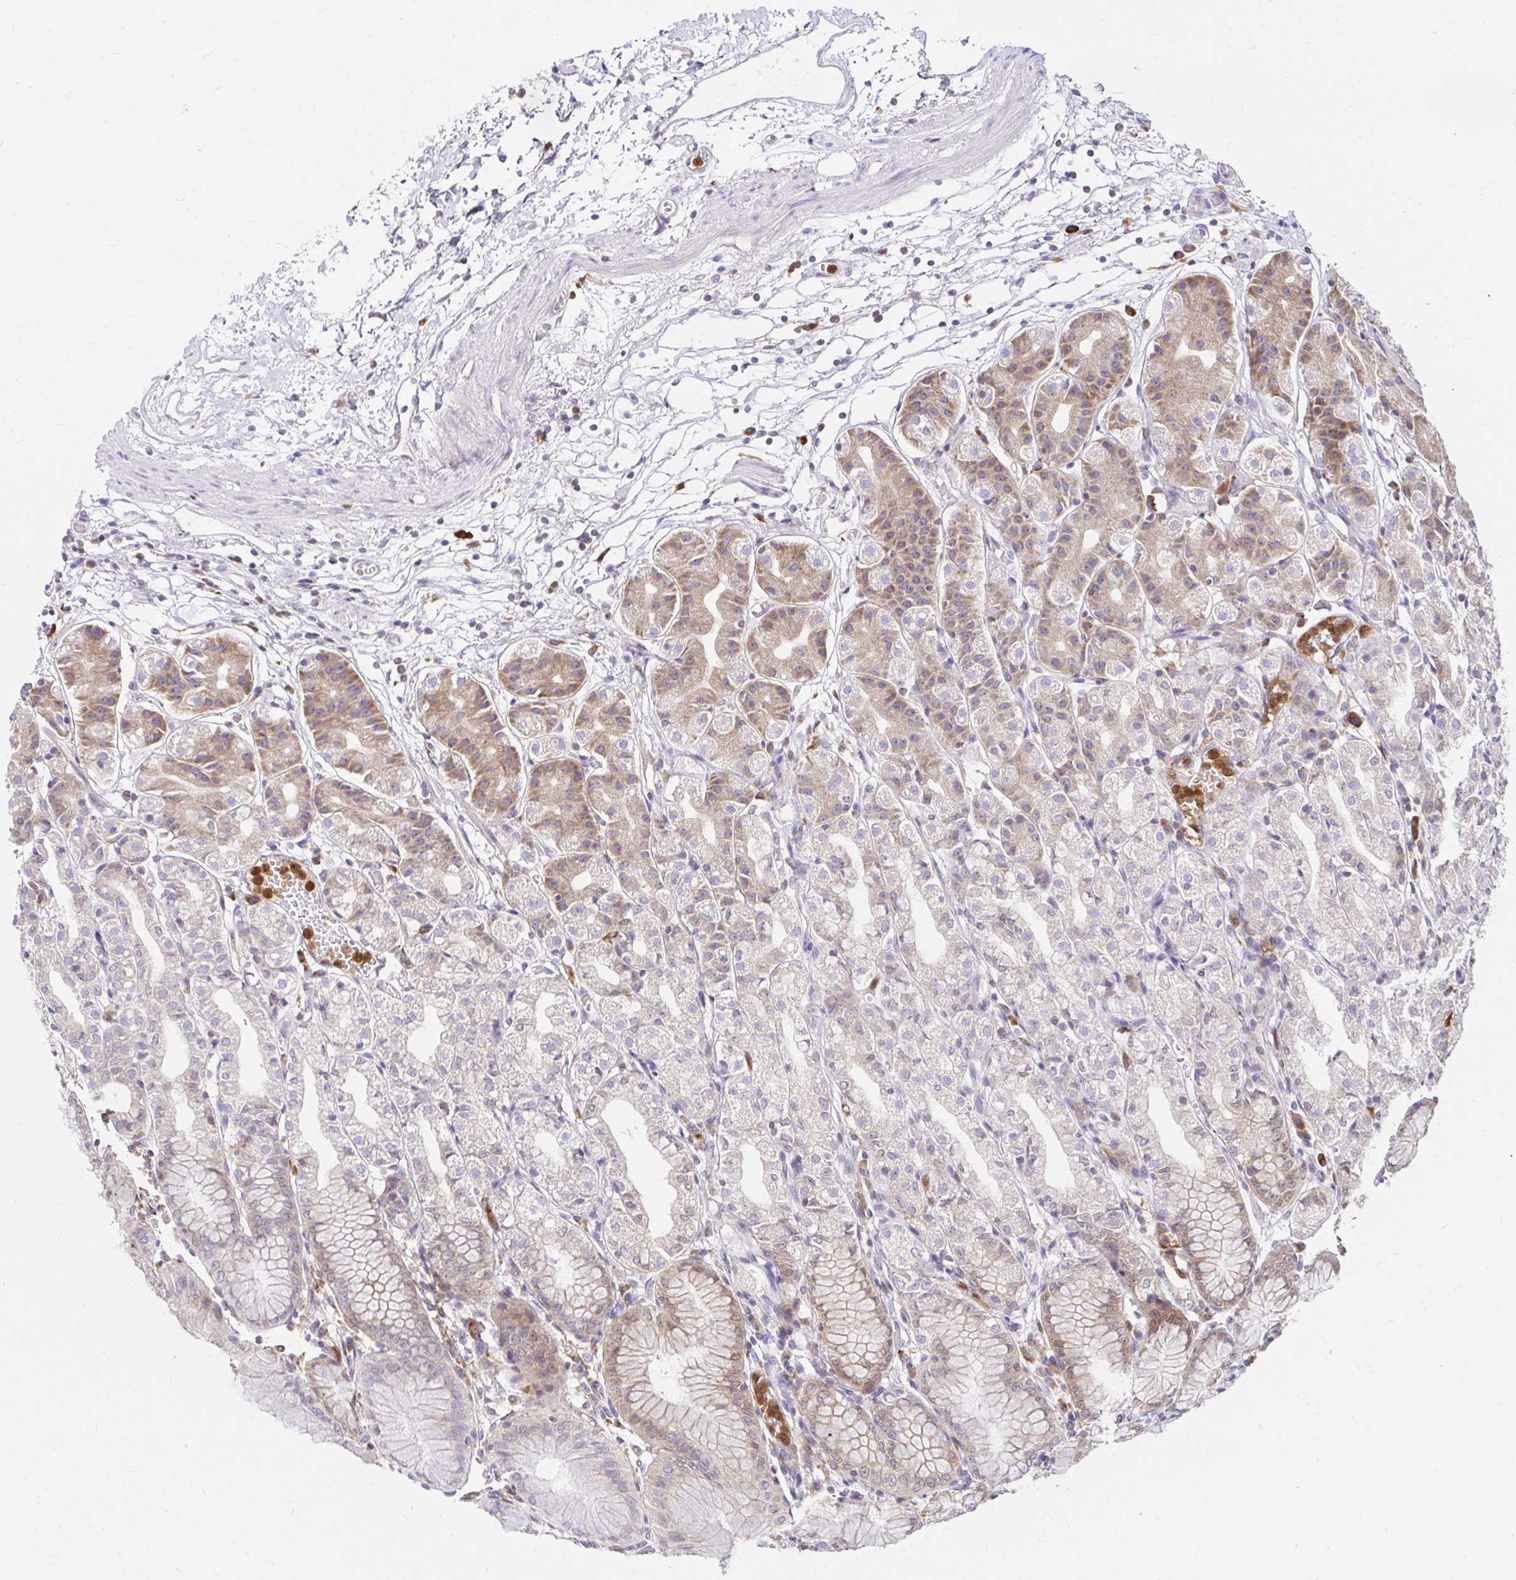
{"staining": {"intensity": "weak", "quantity": "25%-75%", "location": "cytoplasmic/membranous"}, "tissue": "stomach", "cell_type": "Glandular cells", "image_type": "normal", "snomed": [{"axis": "morphology", "description": "Normal tissue, NOS"}, {"axis": "topography", "description": "Stomach"}], "caption": "High-magnification brightfield microscopy of benign stomach stained with DAB (3,3'-diaminobenzidine) (brown) and counterstained with hematoxylin (blue). glandular cells exhibit weak cytoplasmic/membranous expression is appreciated in approximately25%-75% of cells.", "gene": "PYCARD", "patient": {"sex": "female", "age": 57}}